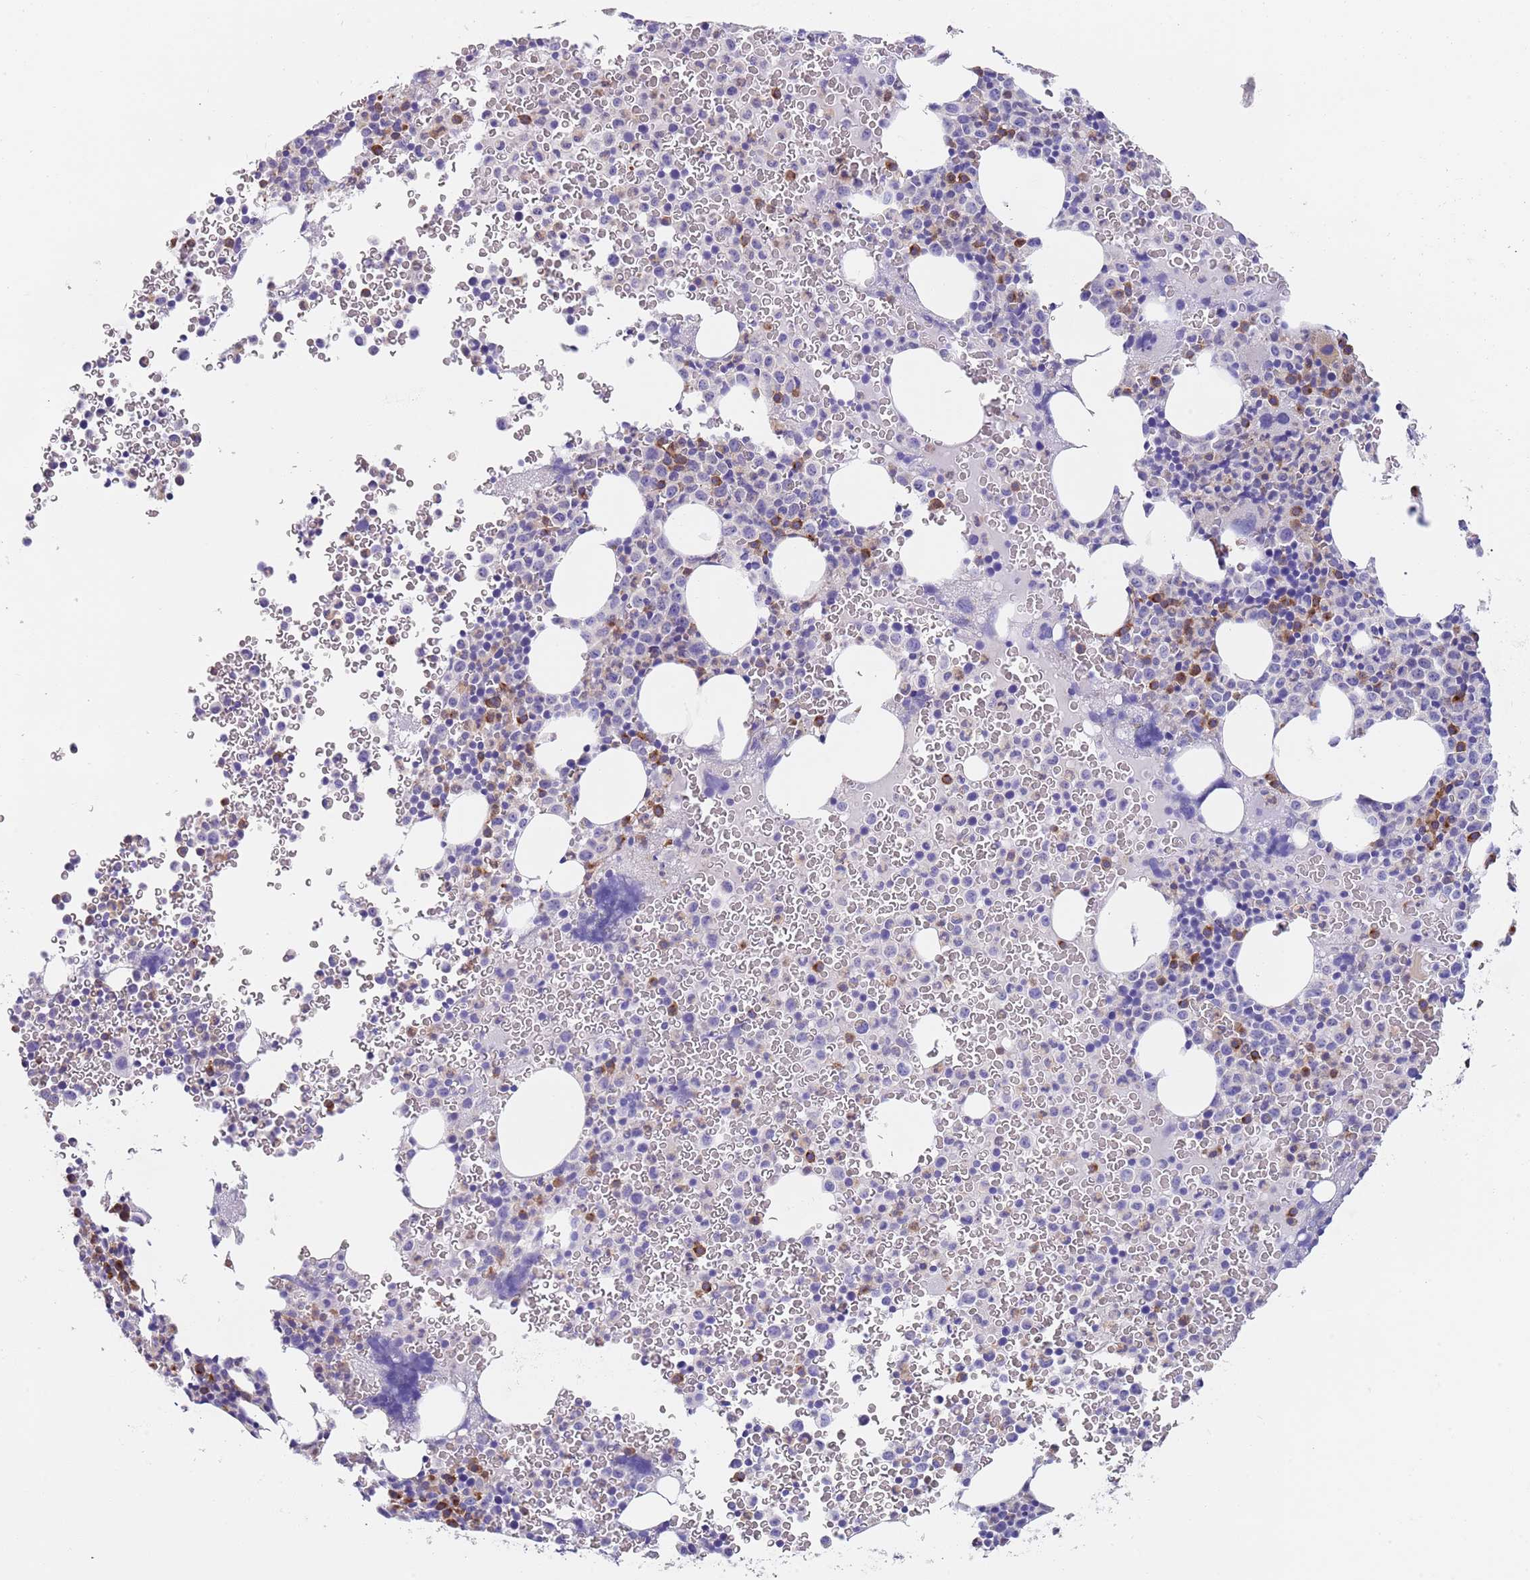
{"staining": {"intensity": "moderate", "quantity": "<25%", "location": "cytoplasmic/membranous"}, "tissue": "bone marrow", "cell_type": "Hematopoietic cells", "image_type": "normal", "snomed": [{"axis": "morphology", "description": "Normal tissue, NOS"}, {"axis": "topography", "description": "Bone marrow"}], "caption": "Benign bone marrow exhibits moderate cytoplasmic/membranous staining in approximately <25% of hematopoietic cells The staining was performed using DAB (3,3'-diaminobenzidine), with brown indicating positive protein expression. Nuclei are stained blue with hematoxylin..", "gene": "TYW1B", "patient": {"sex": "female", "age": 54}}